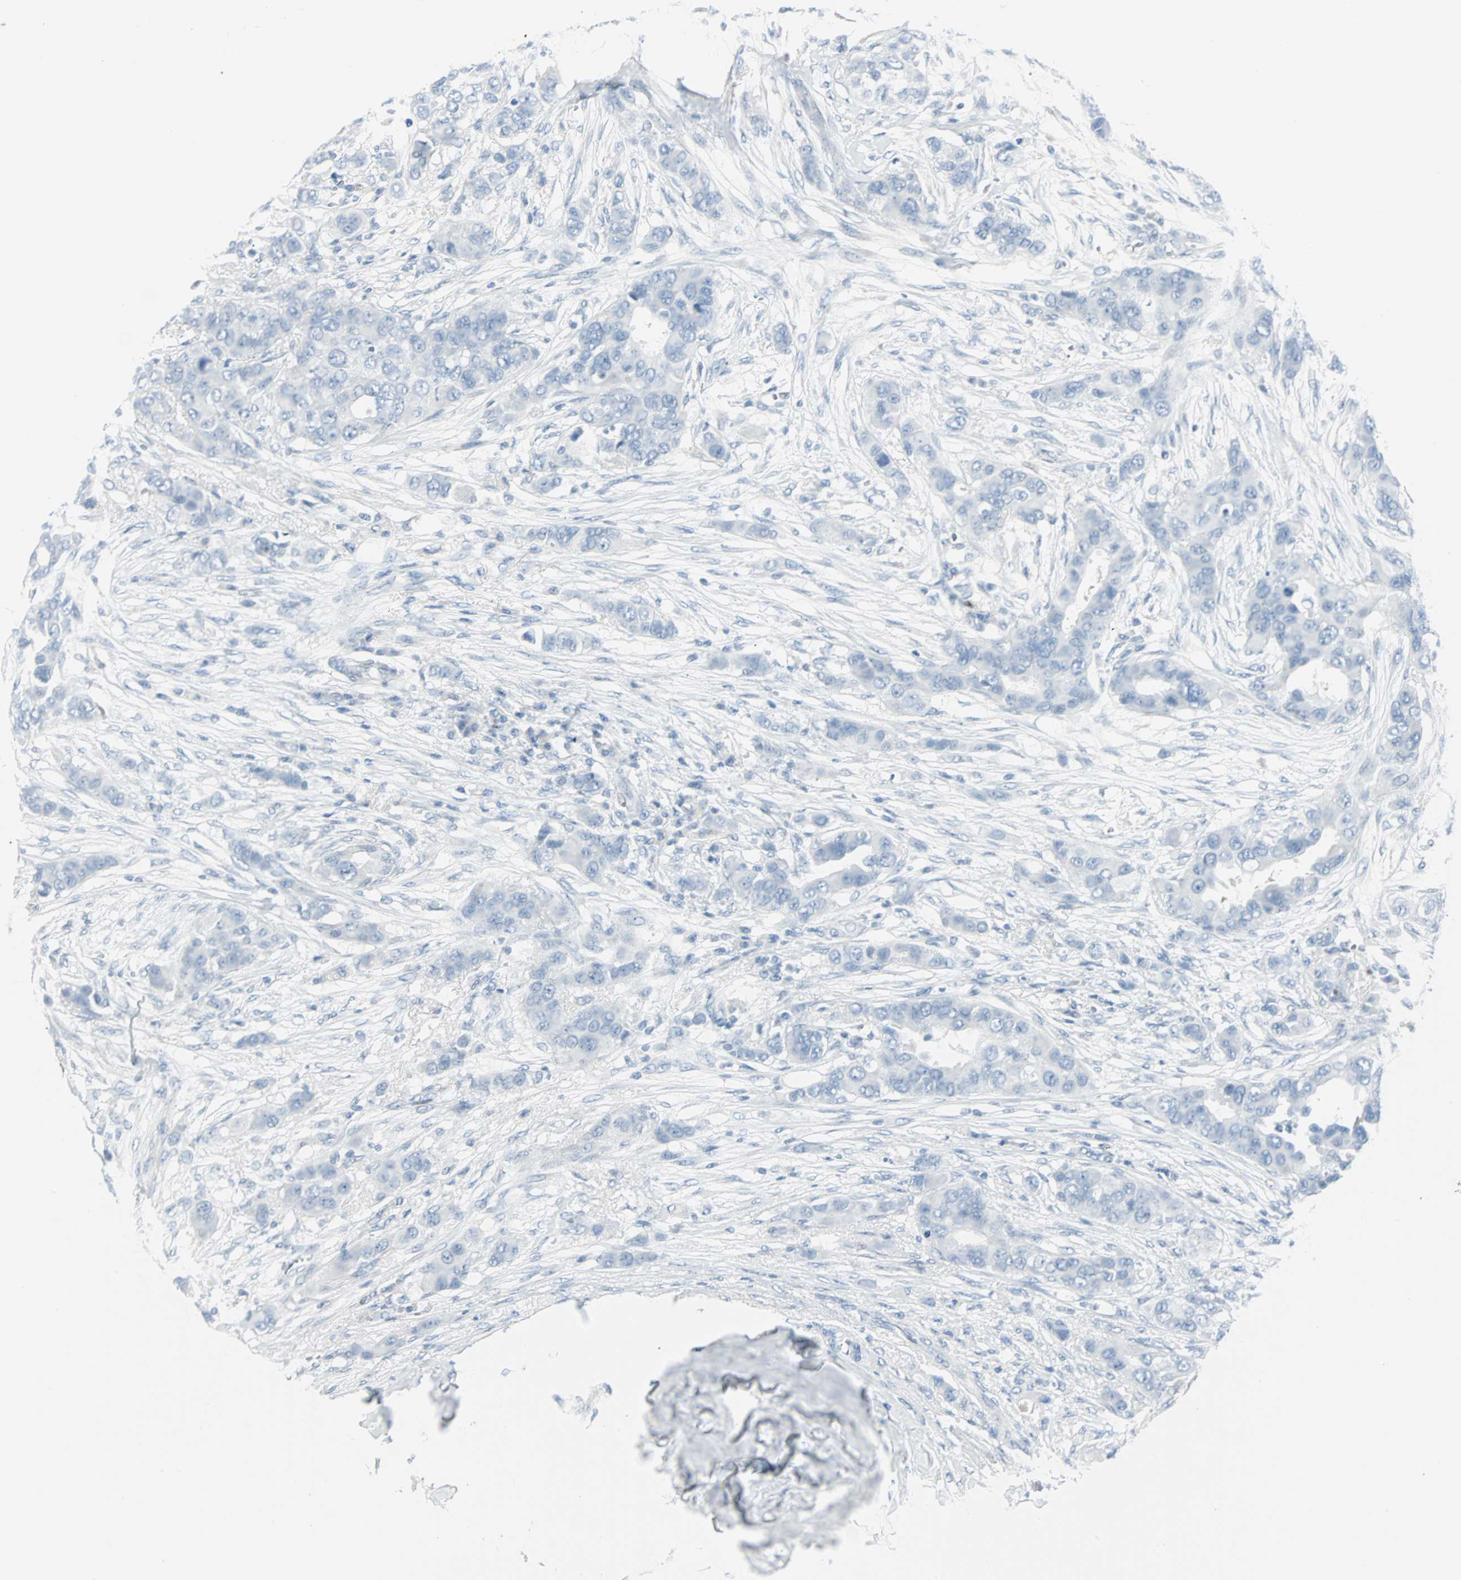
{"staining": {"intensity": "negative", "quantity": "none", "location": "none"}, "tissue": "breast cancer", "cell_type": "Tumor cells", "image_type": "cancer", "snomed": [{"axis": "morphology", "description": "Duct carcinoma"}, {"axis": "topography", "description": "Breast"}], "caption": "Immunohistochemistry of human breast cancer (invasive ductal carcinoma) reveals no expression in tumor cells. The staining is performed using DAB (3,3'-diaminobenzidine) brown chromogen with nuclei counter-stained in using hematoxylin.", "gene": "IL33", "patient": {"sex": "female", "age": 50}}